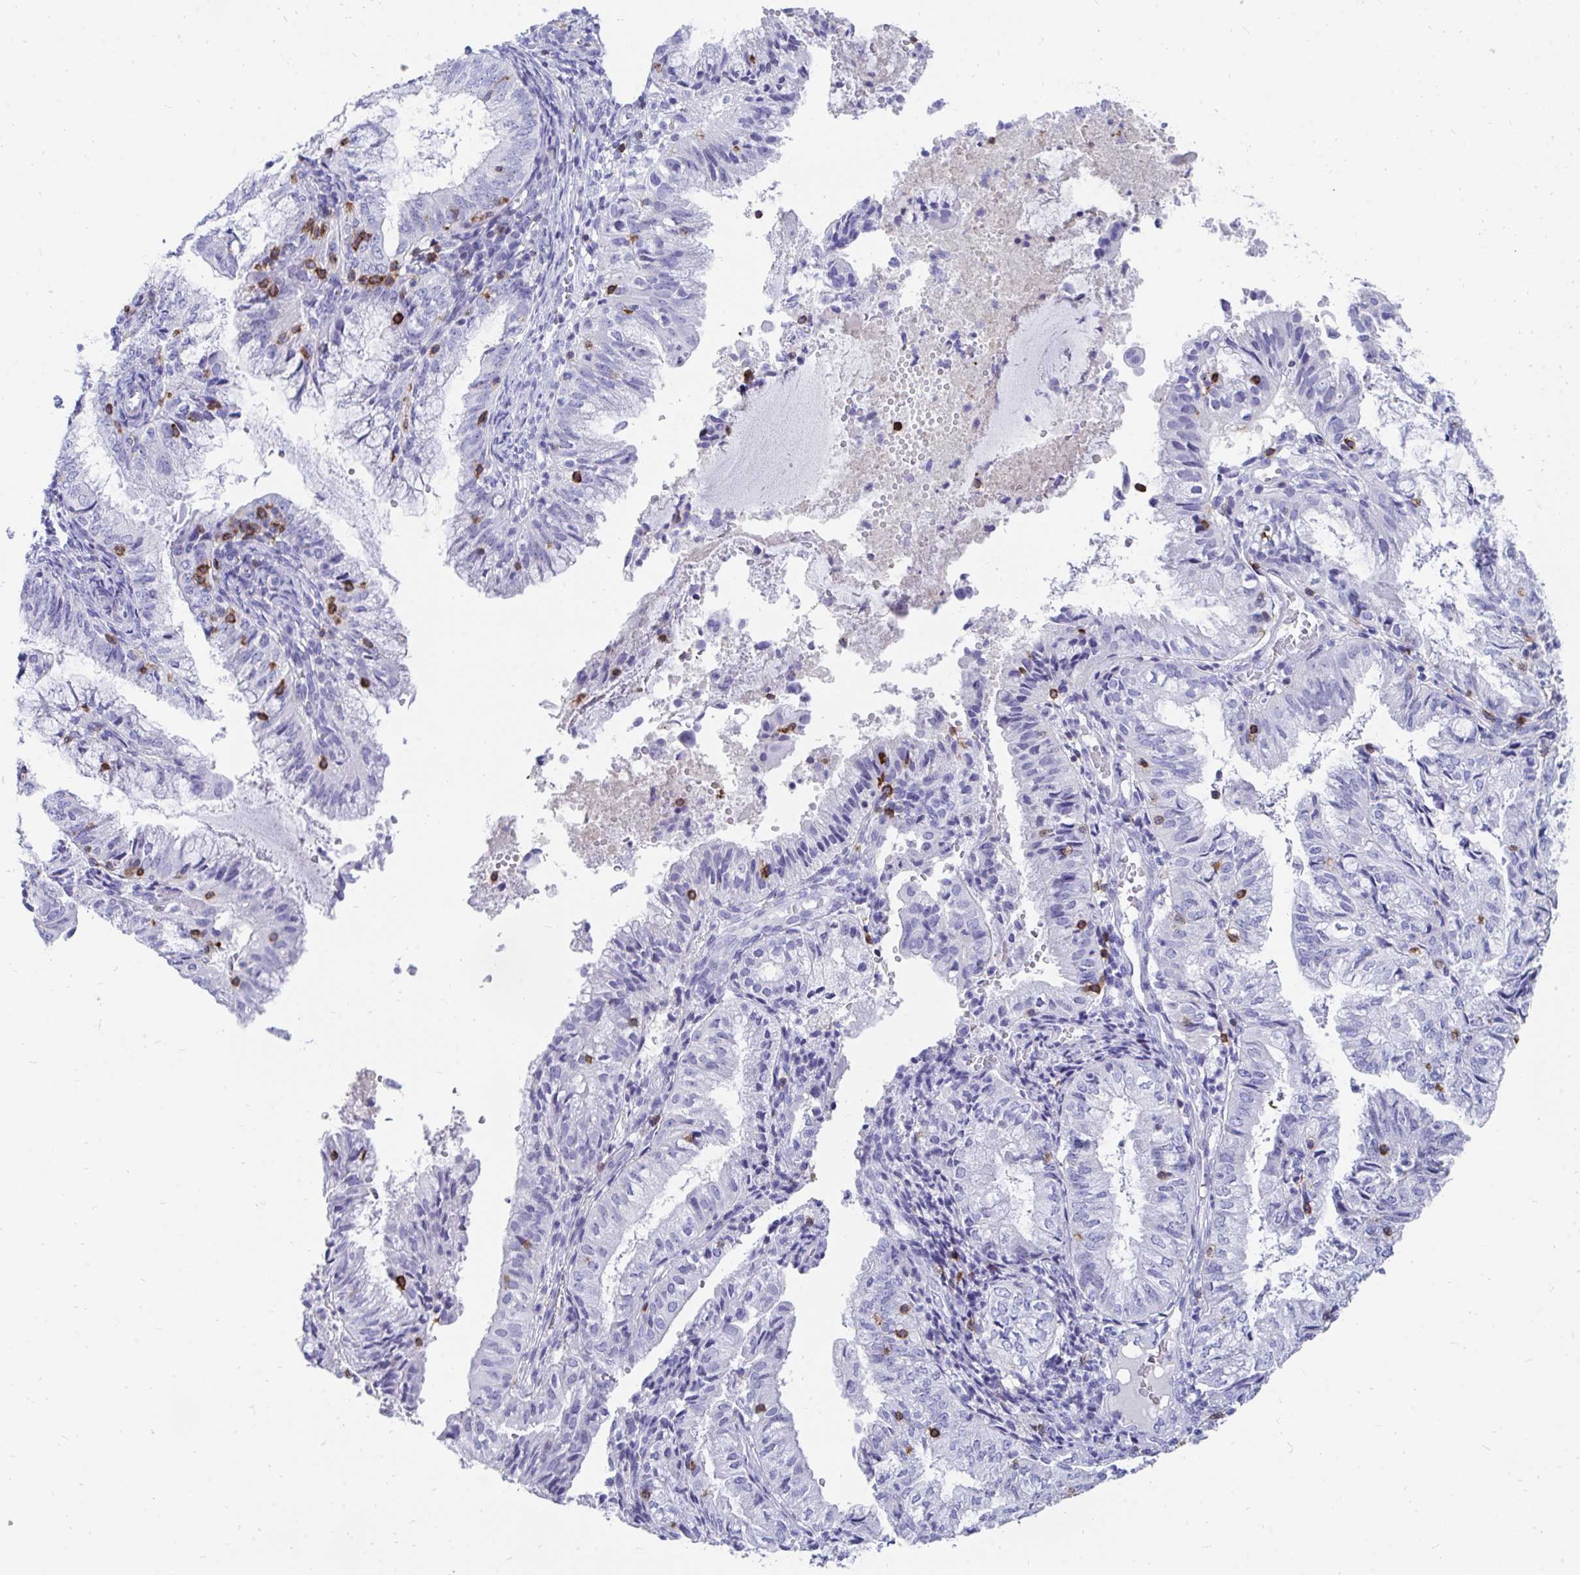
{"staining": {"intensity": "negative", "quantity": "none", "location": "none"}, "tissue": "endometrial cancer", "cell_type": "Tumor cells", "image_type": "cancer", "snomed": [{"axis": "morphology", "description": "Adenocarcinoma, NOS"}, {"axis": "topography", "description": "Endometrium"}], "caption": "Tumor cells show no significant positivity in adenocarcinoma (endometrial).", "gene": "CD7", "patient": {"sex": "female", "age": 55}}